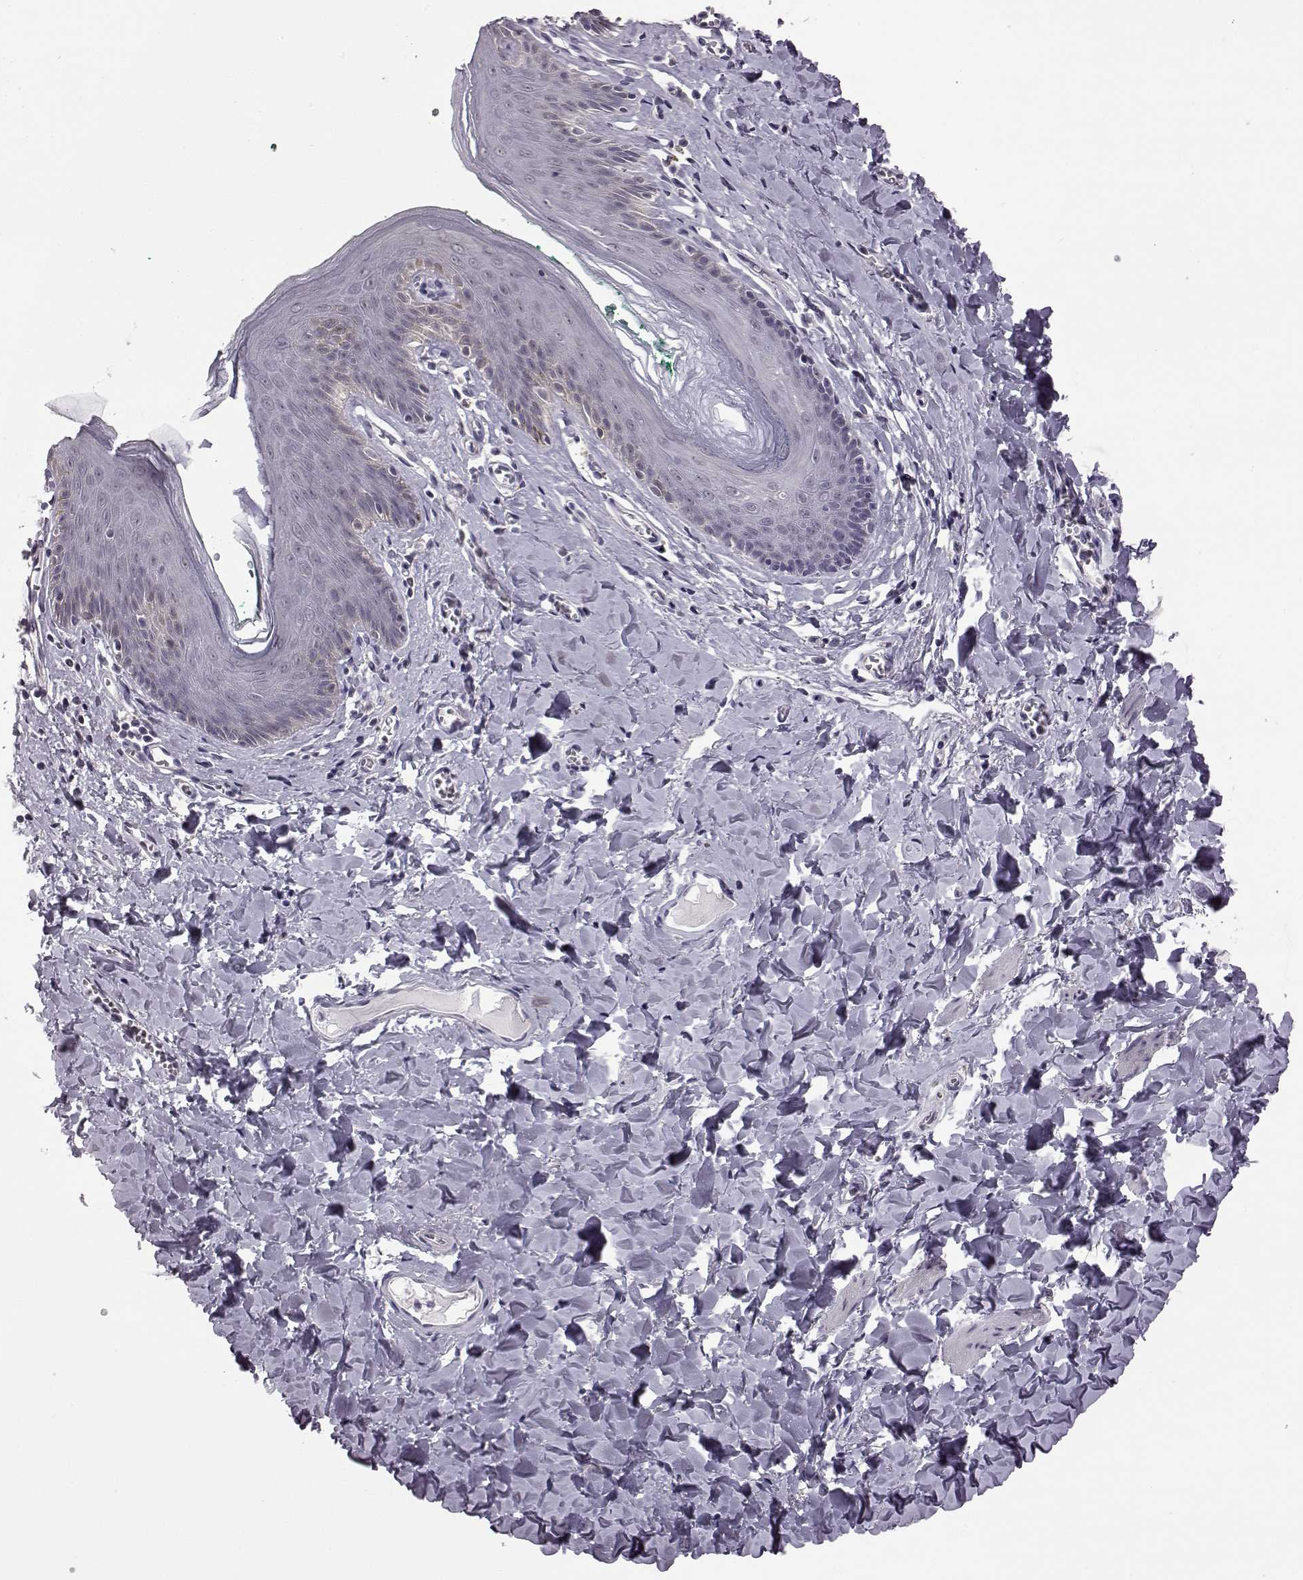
{"staining": {"intensity": "negative", "quantity": "none", "location": "none"}, "tissue": "skin", "cell_type": "Epidermal cells", "image_type": "normal", "snomed": [{"axis": "morphology", "description": "Normal tissue, NOS"}, {"axis": "topography", "description": "Vulva"}, {"axis": "topography", "description": "Peripheral nerve tissue"}], "caption": "Immunohistochemical staining of normal skin displays no significant expression in epidermal cells. The staining is performed using DAB (3,3'-diaminobenzidine) brown chromogen with nuclei counter-stained in using hematoxylin.", "gene": "C10orf62", "patient": {"sex": "female", "age": 66}}